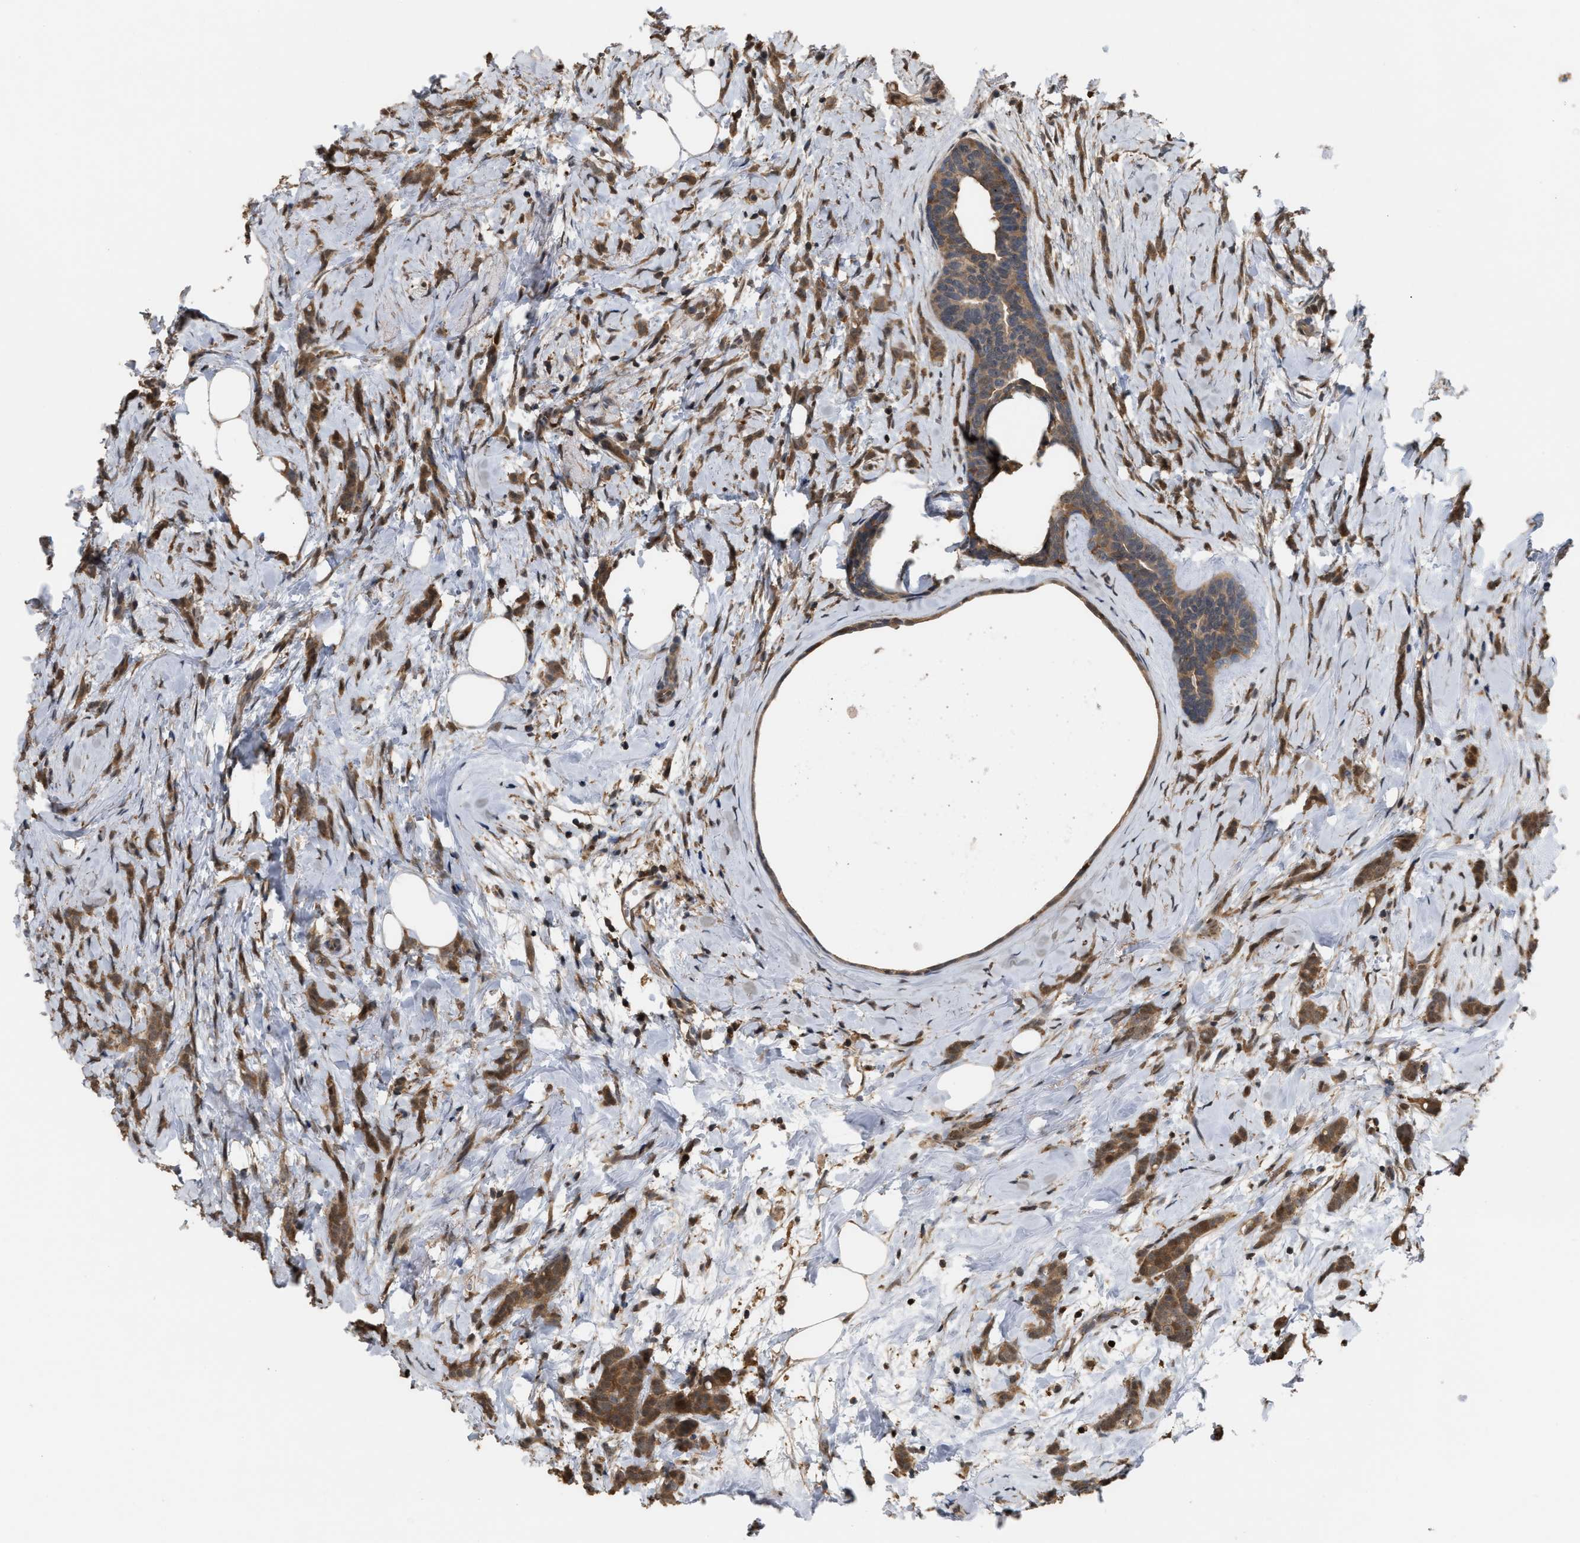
{"staining": {"intensity": "moderate", "quantity": ">75%", "location": "cytoplasmic/membranous"}, "tissue": "breast cancer", "cell_type": "Tumor cells", "image_type": "cancer", "snomed": [{"axis": "morphology", "description": "Lobular carcinoma, in situ"}, {"axis": "morphology", "description": "Lobular carcinoma"}, {"axis": "topography", "description": "Breast"}], "caption": "Immunohistochemical staining of breast cancer exhibits moderate cytoplasmic/membranous protein expression in about >75% of tumor cells. (DAB IHC with brightfield microscopy, high magnification).", "gene": "MTPN", "patient": {"sex": "female", "age": 41}}